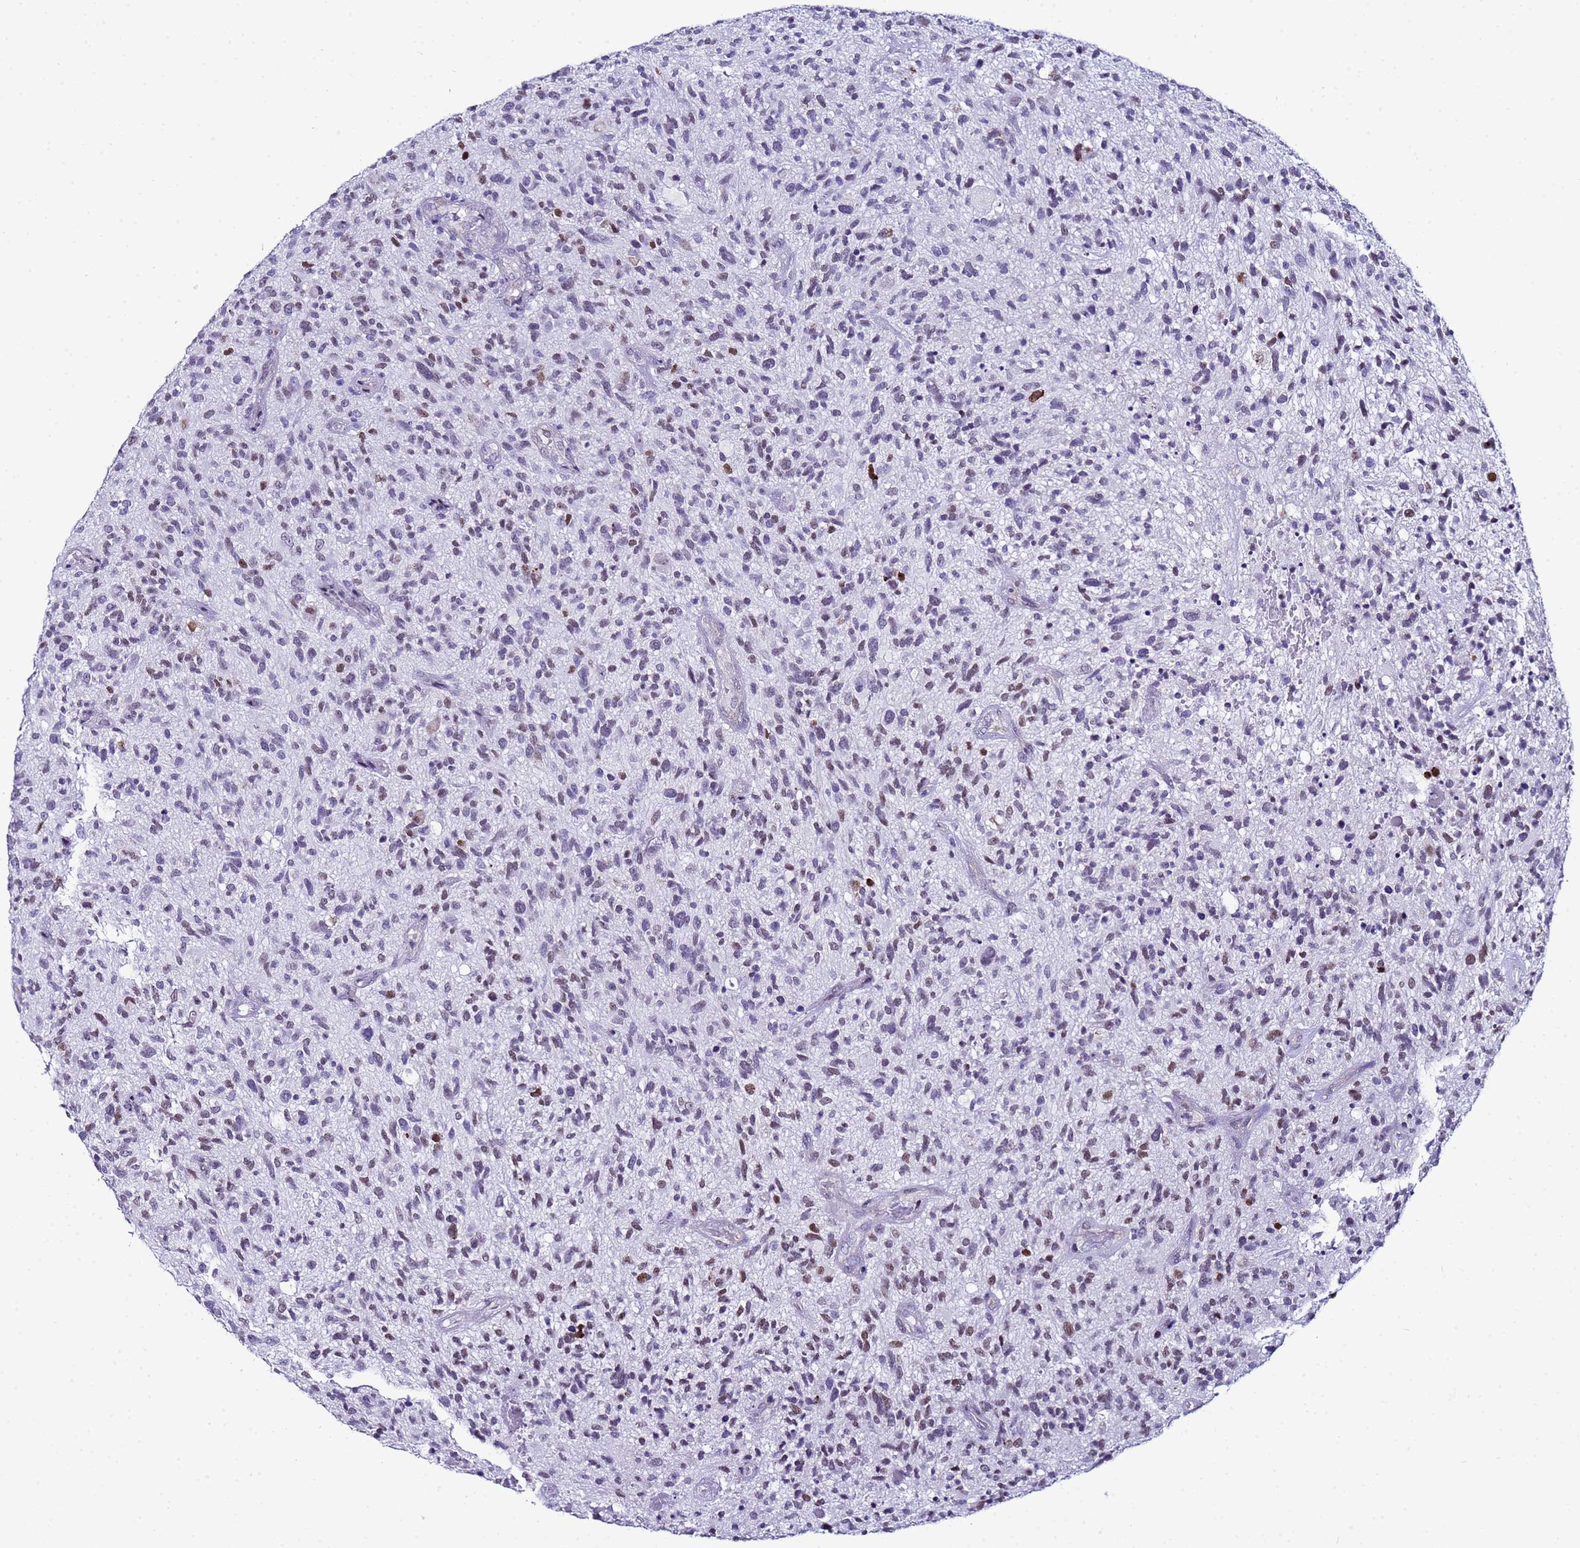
{"staining": {"intensity": "weak", "quantity": "25%-75%", "location": "nuclear"}, "tissue": "glioma", "cell_type": "Tumor cells", "image_type": "cancer", "snomed": [{"axis": "morphology", "description": "Glioma, malignant, High grade"}, {"axis": "topography", "description": "Brain"}], "caption": "There is low levels of weak nuclear staining in tumor cells of glioma, as demonstrated by immunohistochemical staining (brown color).", "gene": "BCL7A", "patient": {"sex": "male", "age": 47}}